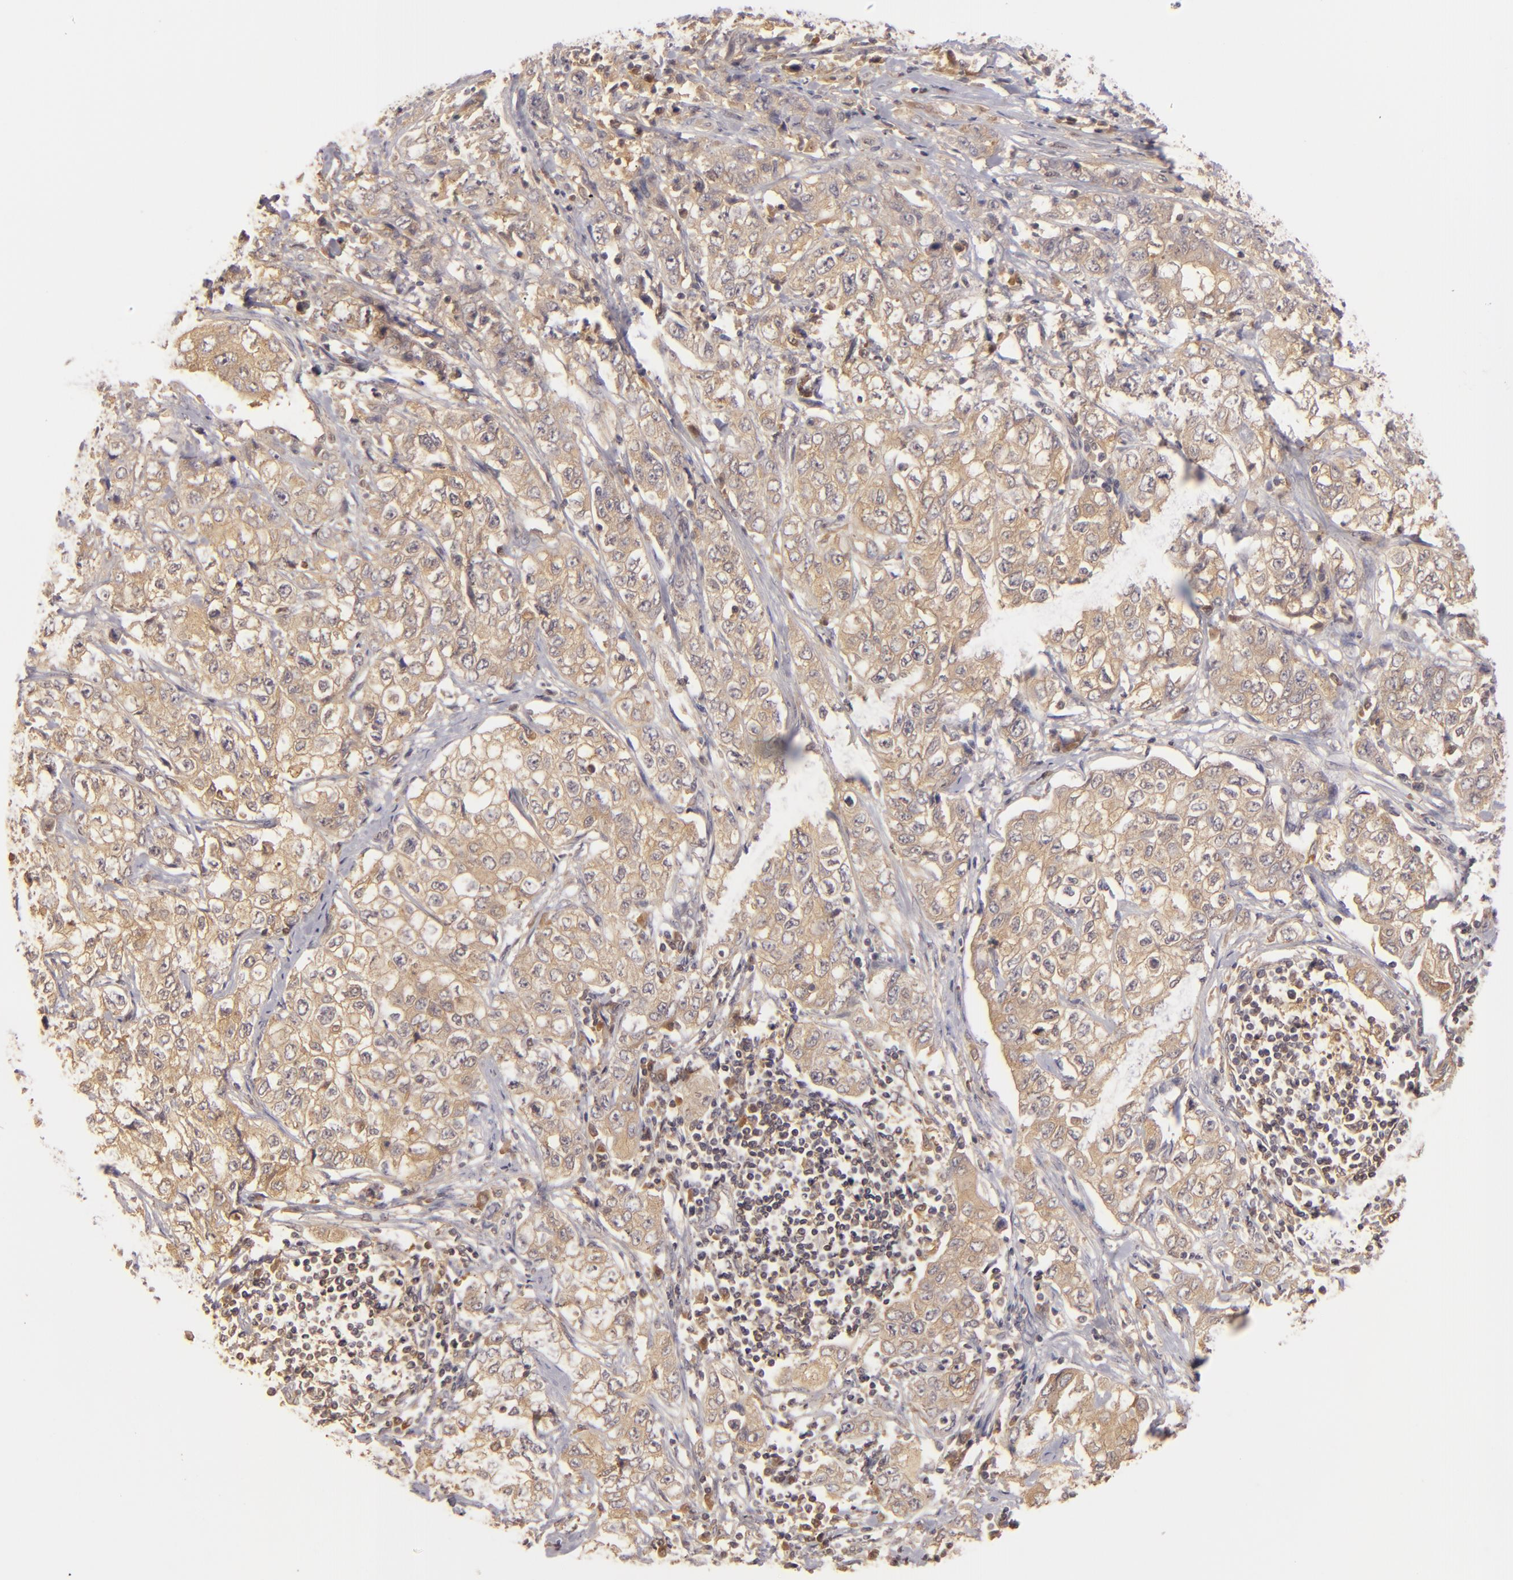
{"staining": {"intensity": "strong", "quantity": ">75%", "location": "cytoplasmic/membranous"}, "tissue": "stomach cancer", "cell_type": "Tumor cells", "image_type": "cancer", "snomed": [{"axis": "morphology", "description": "Adenocarcinoma, NOS"}, {"axis": "topography", "description": "Stomach"}], "caption": "Stomach cancer (adenocarcinoma) stained with a protein marker shows strong staining in tumor cells.", "gene": "PRKCD", "patient": {"sex": "male", "age": 48}}